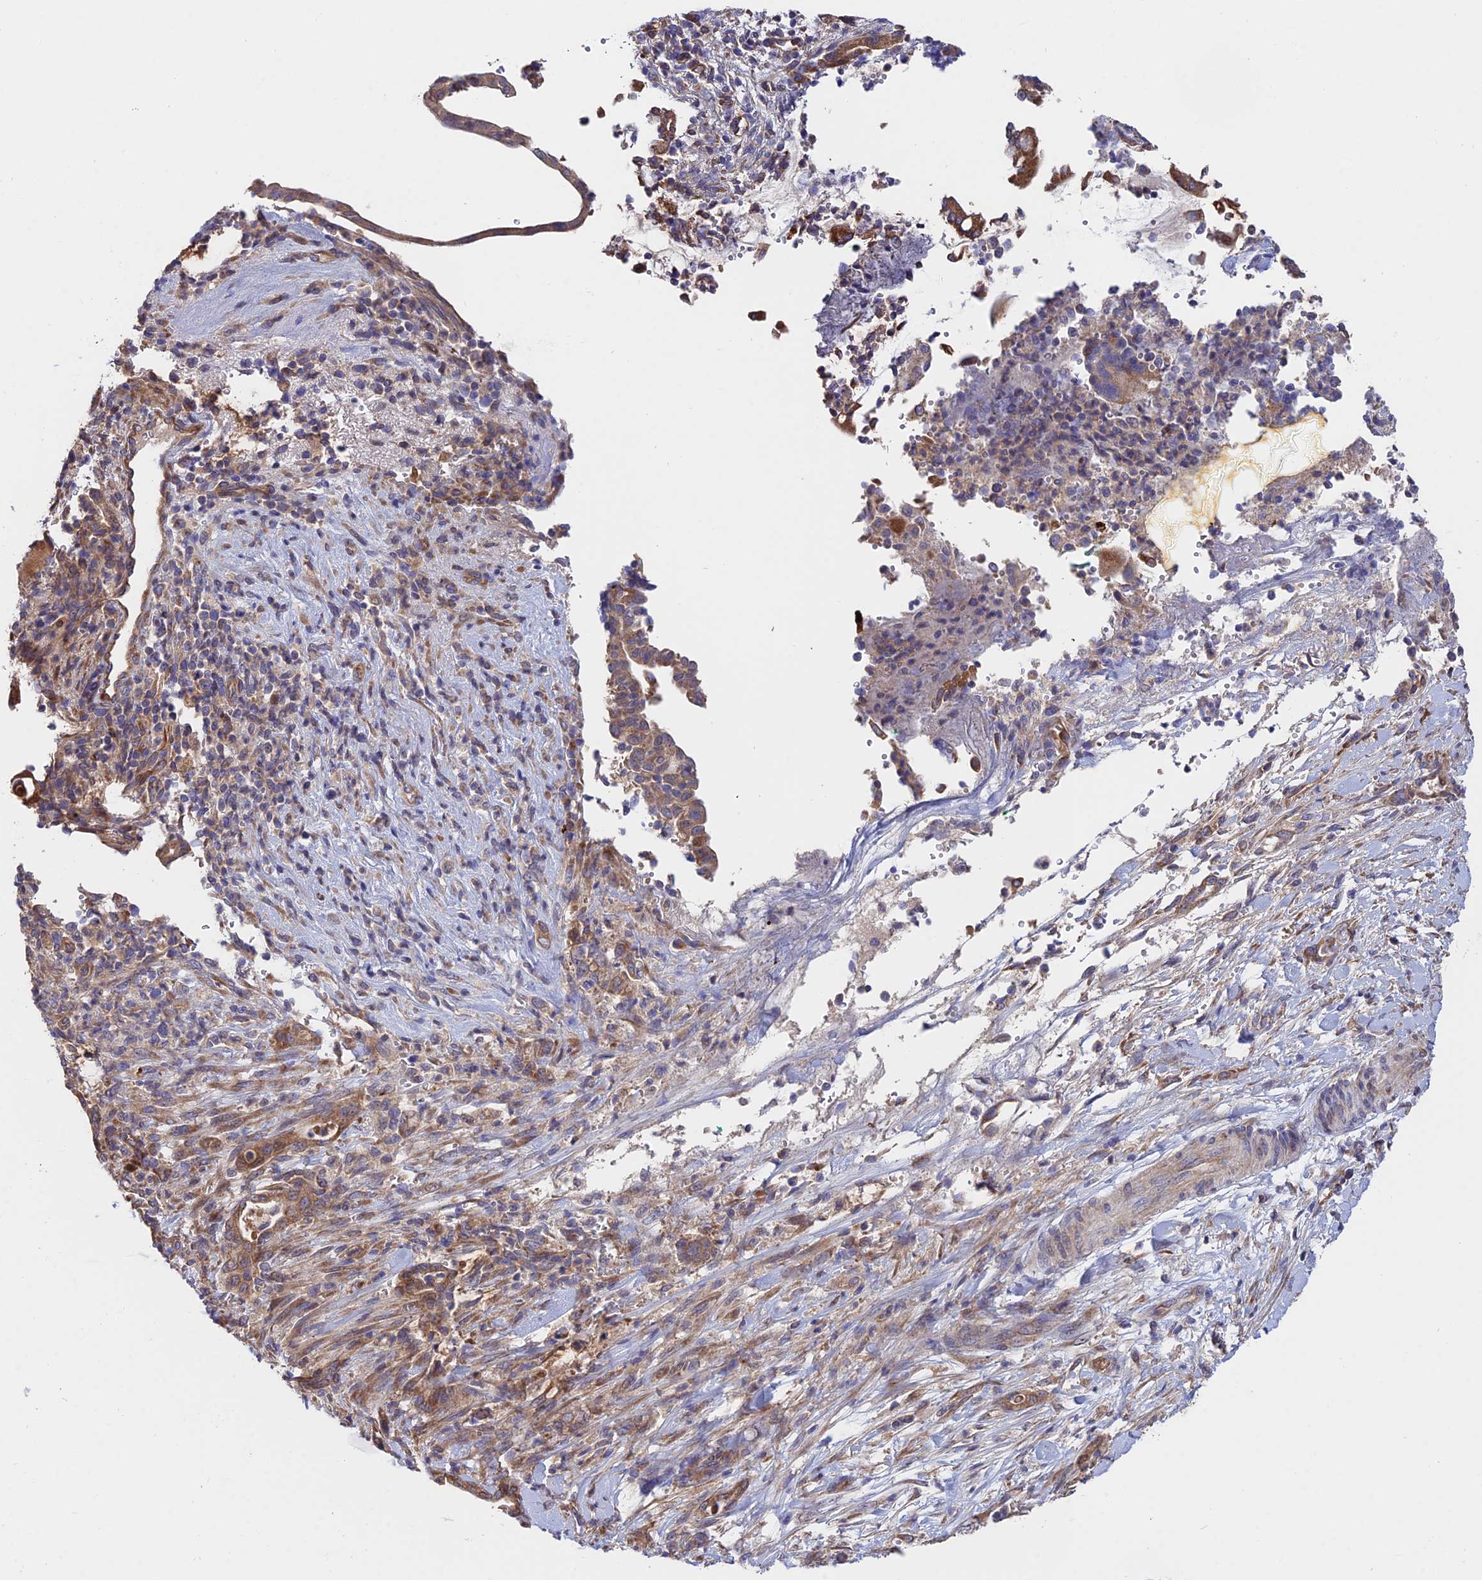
{"staining": {"intensity": "moderate", "quantity": ">75%", "location": "cytoplasmic/membranous"}, "tissue": "pancreatic cancer", "cell_type": "Tumor cells", "image_type": "cancer", "snomed": [{"axis": "morphology", "description": "Normal tissue, NOS"}, {"axis": "morphology", "description": "Adenocarcinoma, NOS"}, {"axis": "topography", "description": "Pancreas"}], "caption": "This histopathology image displays immunohistochemistry staining of human pancreatic cancer (adenocarcinoma), with medium moderate cytoplasmic/membranous expression in approximately >75% of tumor cells.", "gene": "CDC37L1", "patient": {"sex": "female", "age": 55}}